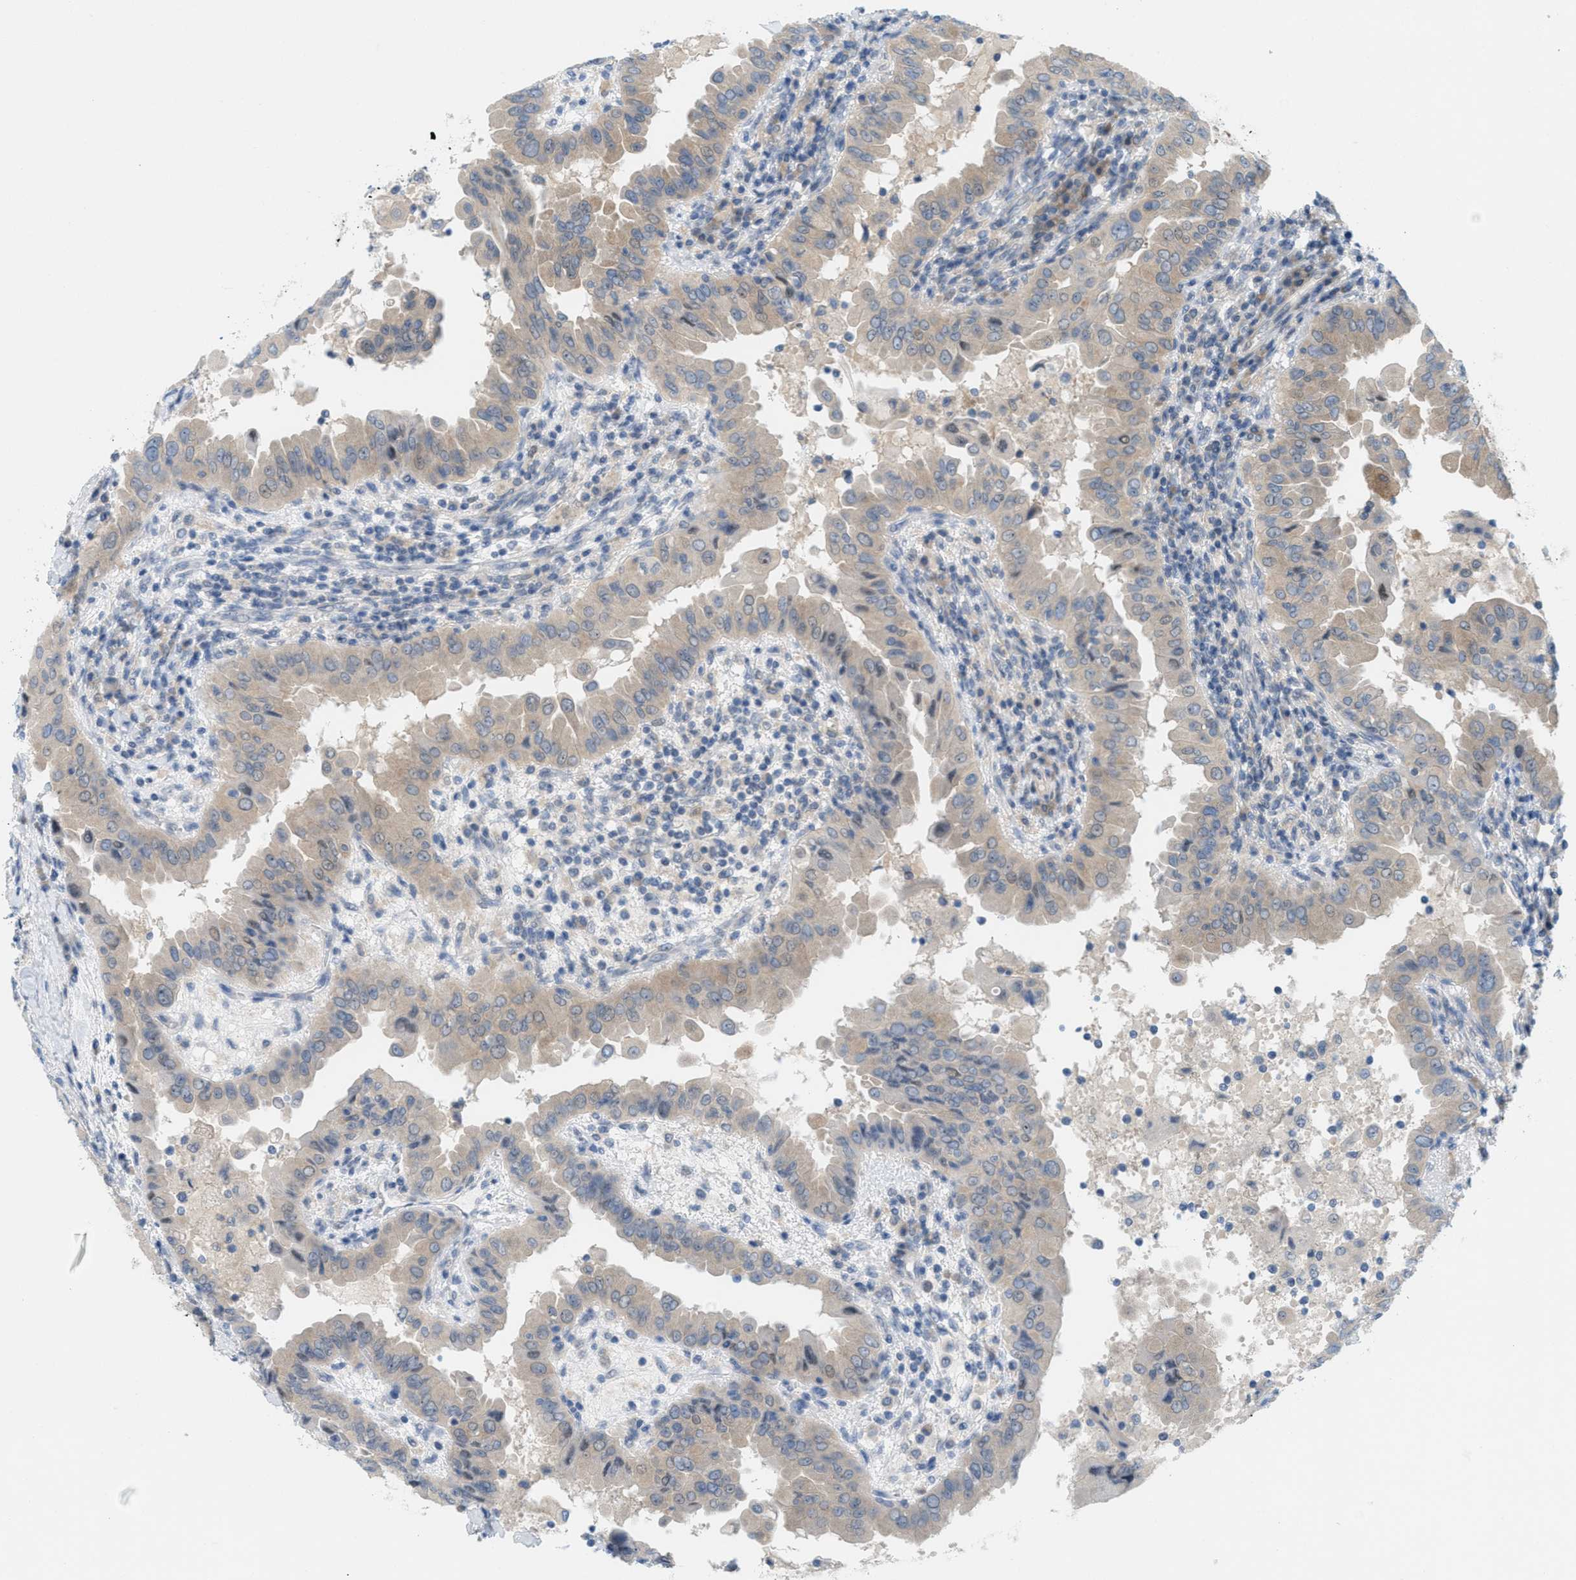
{"staining": {"intensity": "weak", "quantity": "<25%", "location": "cytoplasmic/membranous"}, "tissue": "thyroid cancer", "cell_type": "Tumor cells", "image_type": "cancer", "snomed": [{"axis": "morphology", "description": "Papillary adenocarcinoma, NOS"}, {"axis": "topography", "description": "Thyroid gland"}], "caption": "IHC of thyroid cancer reveals no expression in tumor cells.", "gene": "WIPI2", "patient": {"sex": "male", "age": 33}}